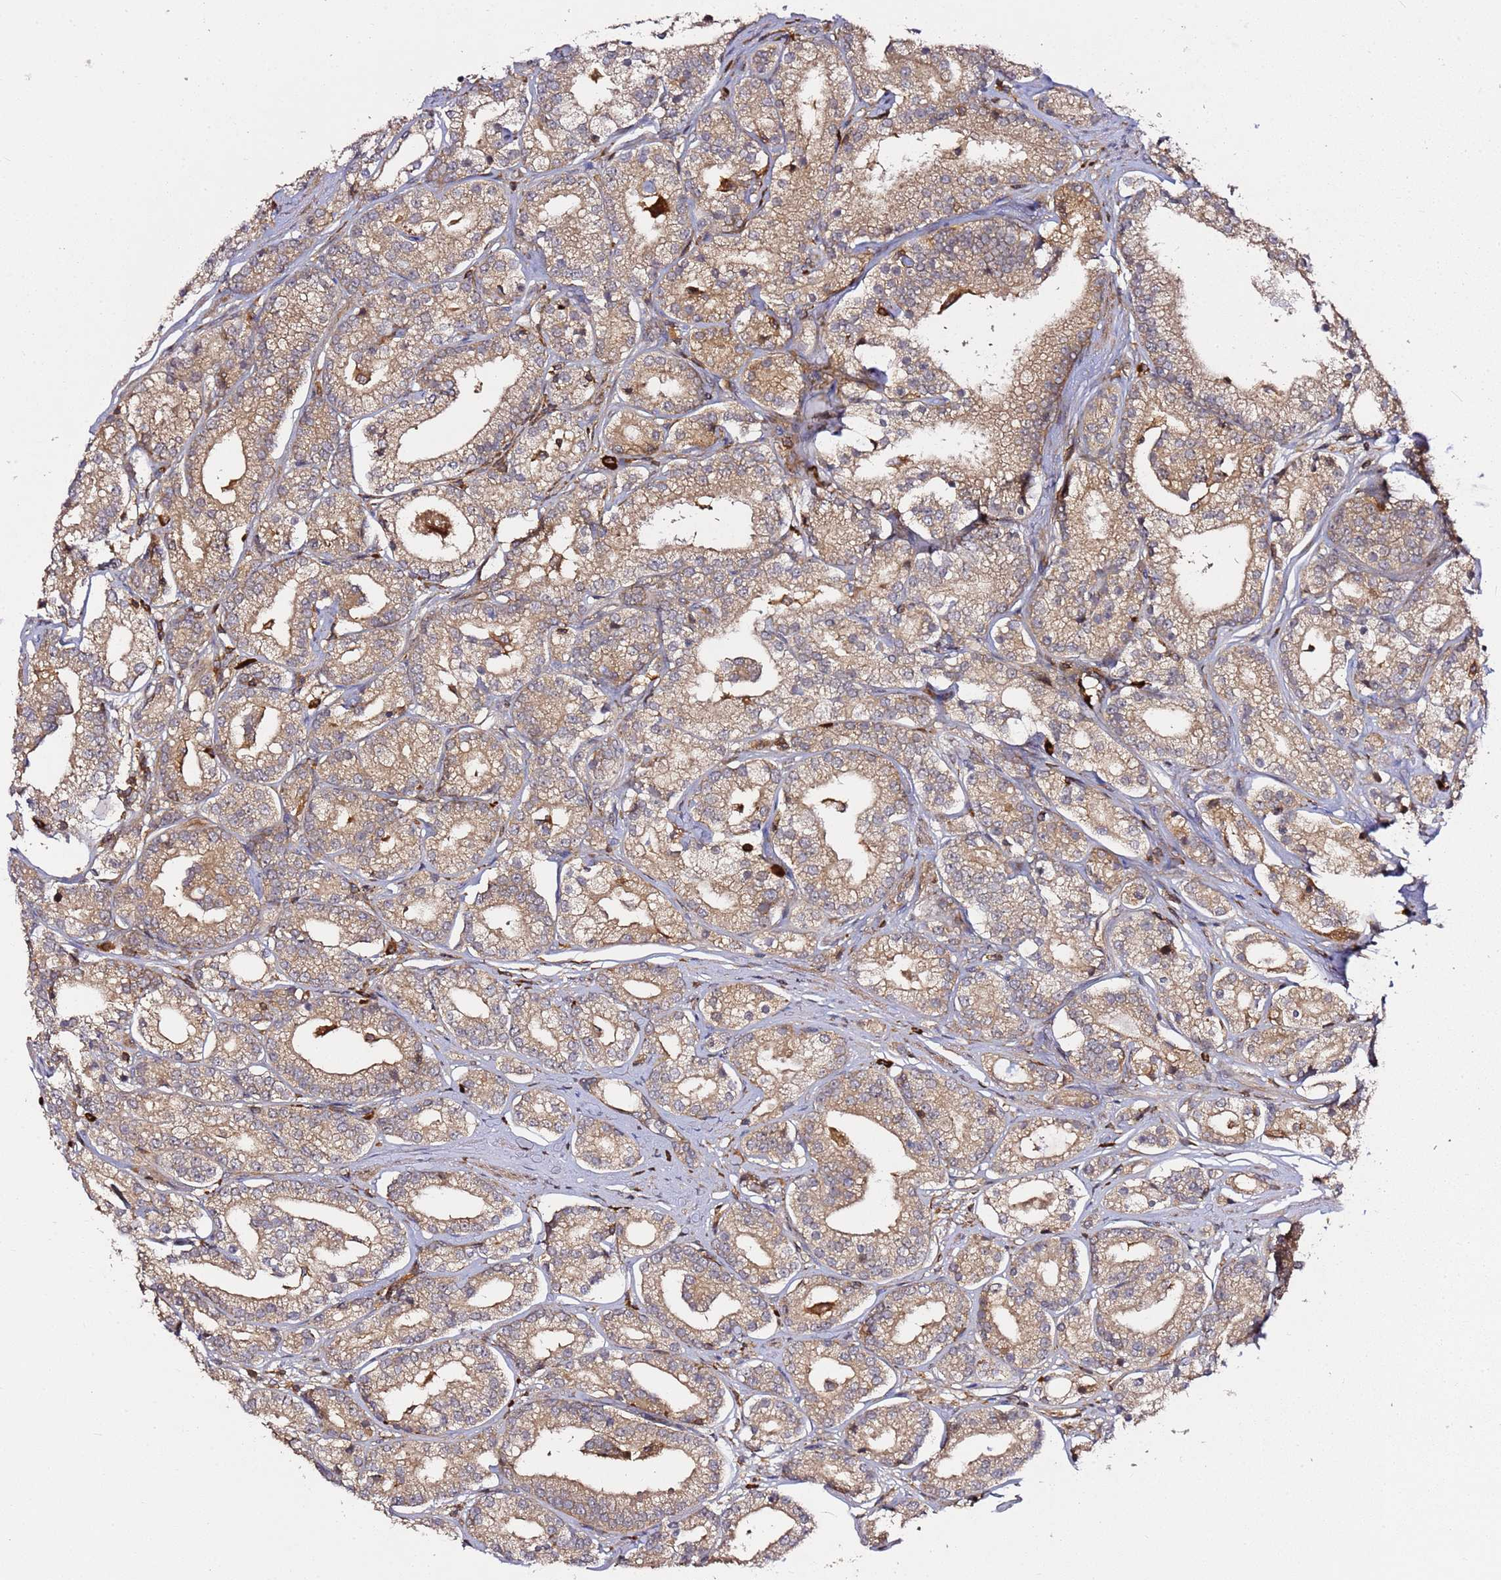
{"staining": {"intensity": "weak", "quantity": ">75%", "location": "cytoplasmic/membranous"}, "tissue": "prostate cancer", "cell_type": "Tumor cells", "image_type": "cancer", "snomed": [{"axis": "morphology", "description": "Adenocarcinoma, High grade"}, {"axis": "topography", "description": "Prostate"}], "caption": "DAB immunohistochemical staining of high-grade adenocarcinoma (prostate) demonstrates weak cytoplasmic/membranous protein positivity in approximately >75% of tumor cells. (DAB (3,3'-diaminobenzidine) = brown stain, brightfield microscopy at high magnification).", "gene": "PRMT7", "patient": {"sex": "male", "age": 69}}